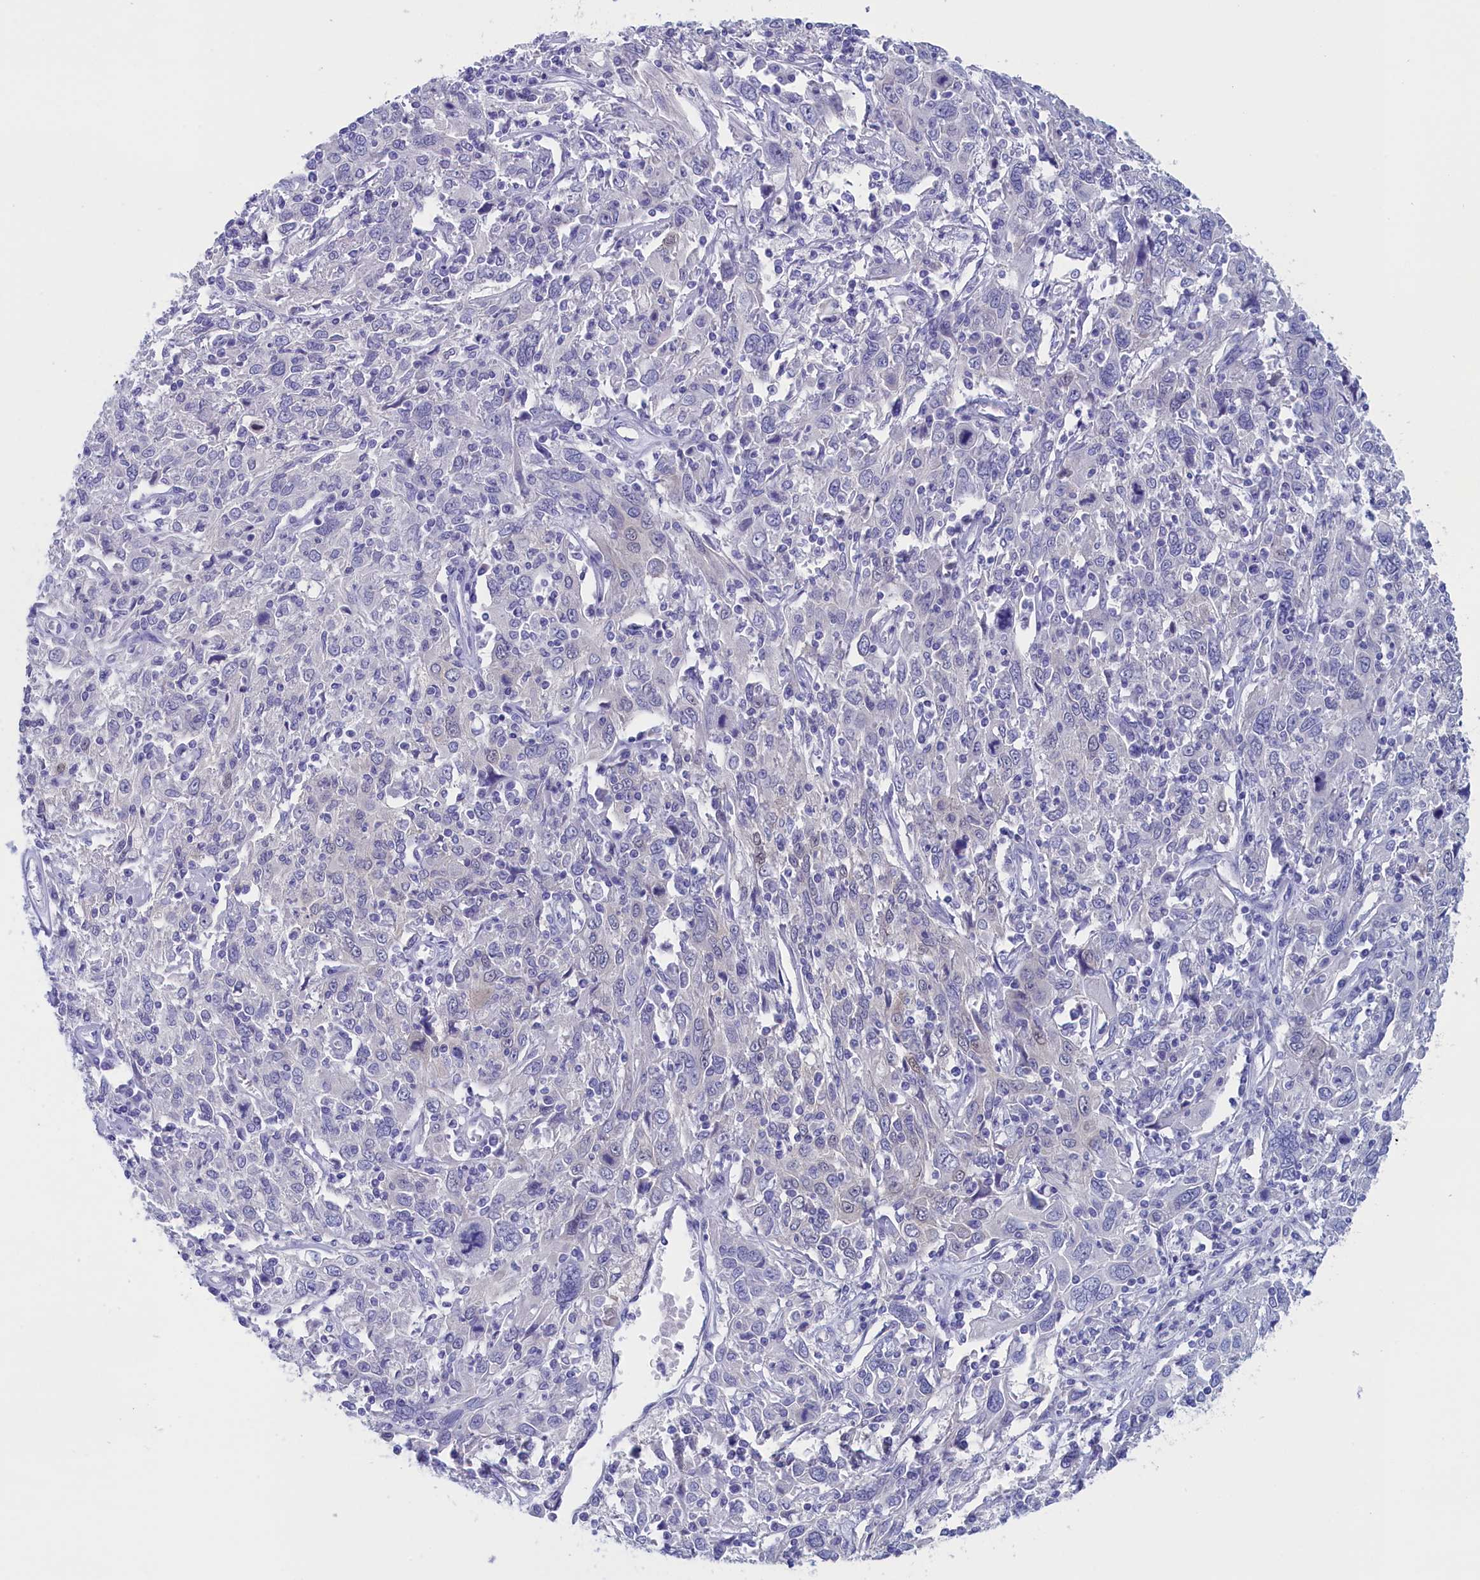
{"staining": {"intensity": "negative", "quantity": "none", "location": "none"}, "tissue": "cervical cancer", "cell_type": "Tumor cells", "image_type": "cancer", "snomed": [{"axis": "morphology", "description": "Squamous cell carcinoma, NOS"}, {"axis": "topography", "description": "Cervix"}], "caption": "The micrograph demonstrates no significant staining in tumor cells of cervical cancer (squamous cell carcinoma).", "gene": "ANKRD2", "patient": {"sex": "female", "age": 46}}